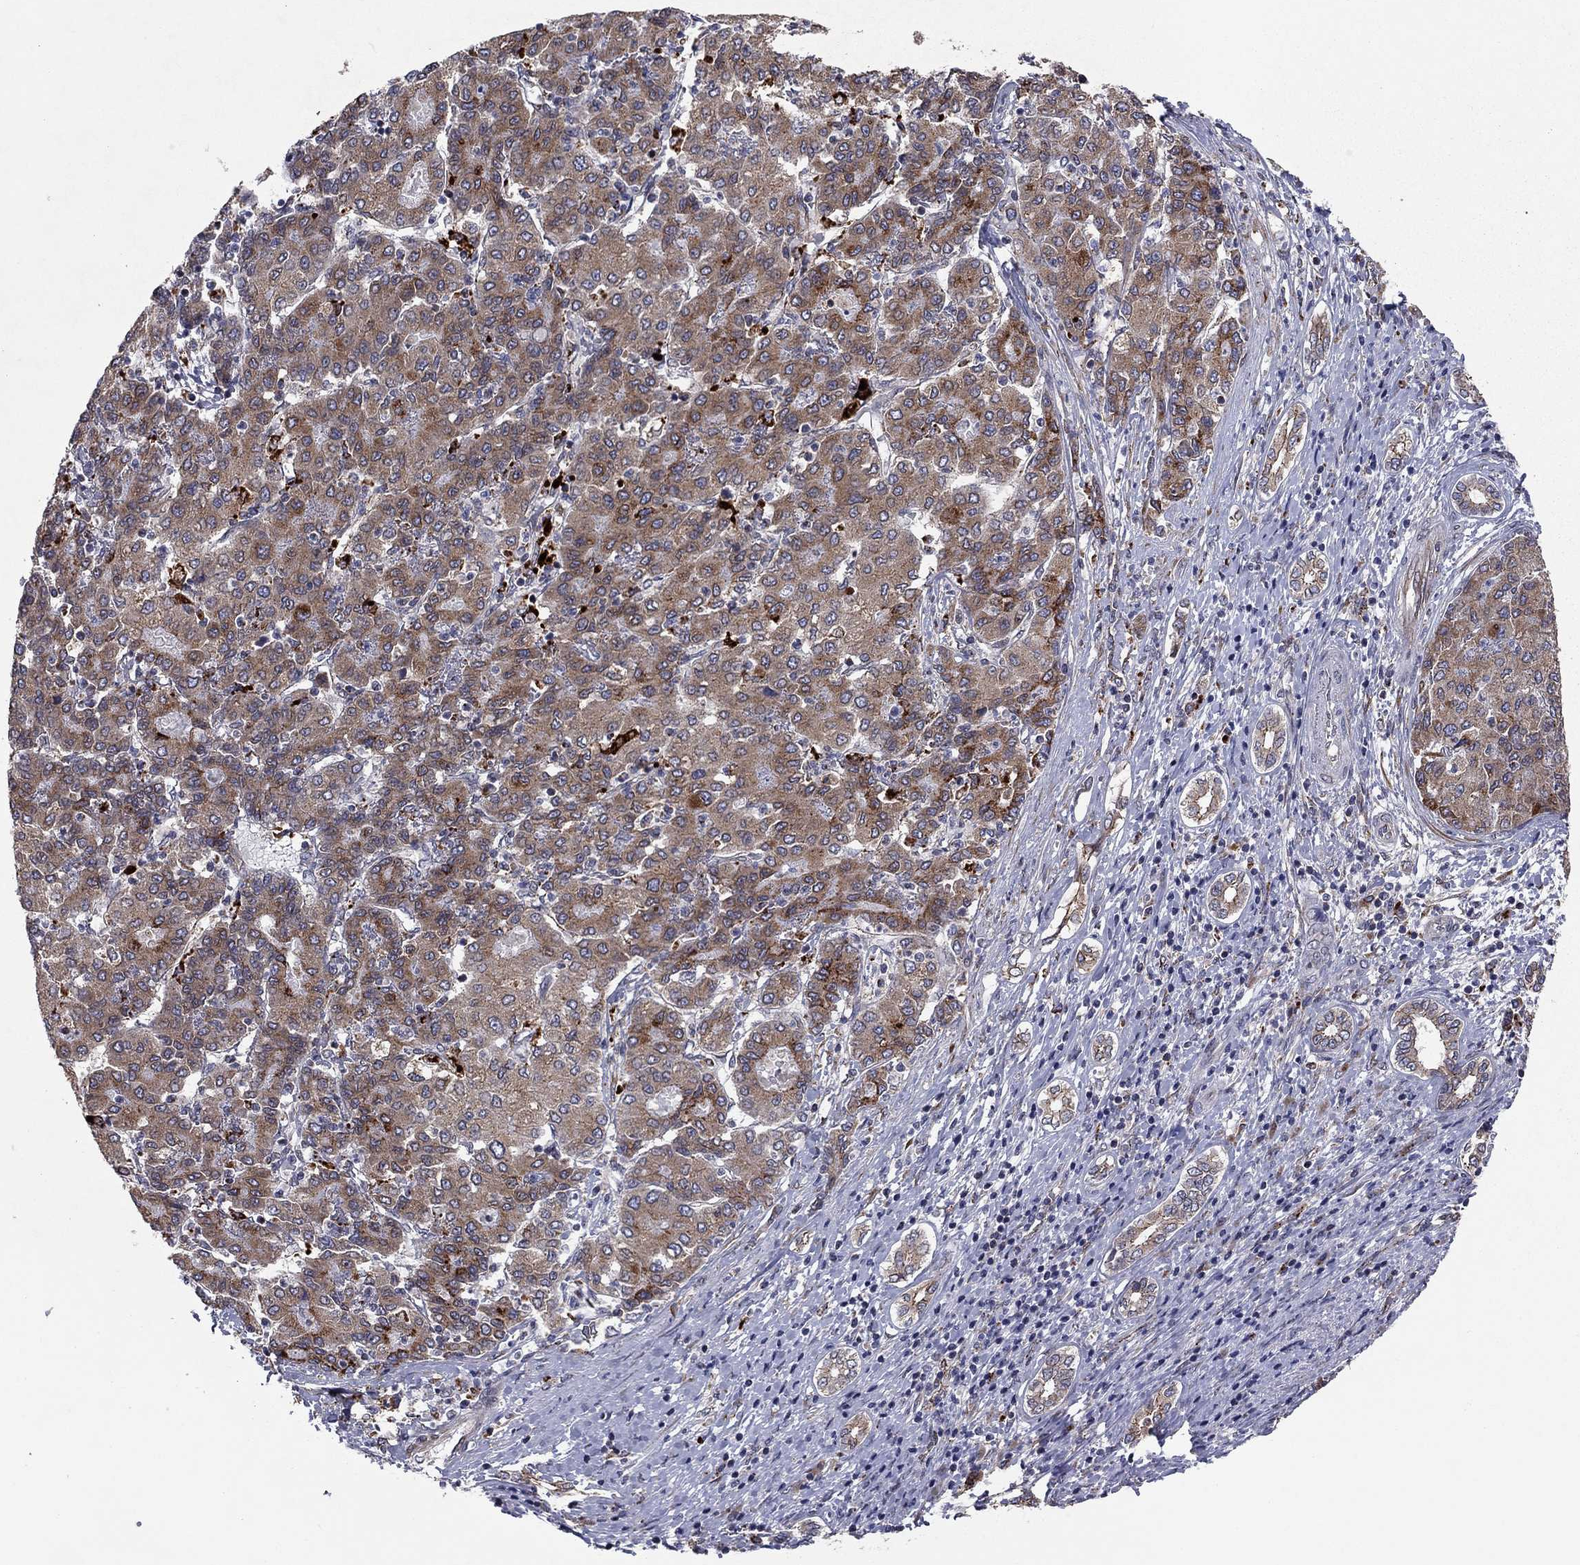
{"staining": {"intensity": "weak", "quantity": "25%-75%", "location": "cytoplasmic/membranous"}, "tissue": "liver cancer", "cell_type": "Tumor cells", "image_type": "cancer", "snomed": [{"axis": "morphology", "description": "Carcinoma, Hepatocellular, NOS"}, {"axis": "topography", "description": "Liver"}], "caption": "The micrograph shows staining of liver hepatocellular carcinoma, revealing weak cytoplasmic/membranous protein staining (brown color) within tumor cells.", "gene": "YIF1A", "patient": {"sex": "male", "age": 65}}